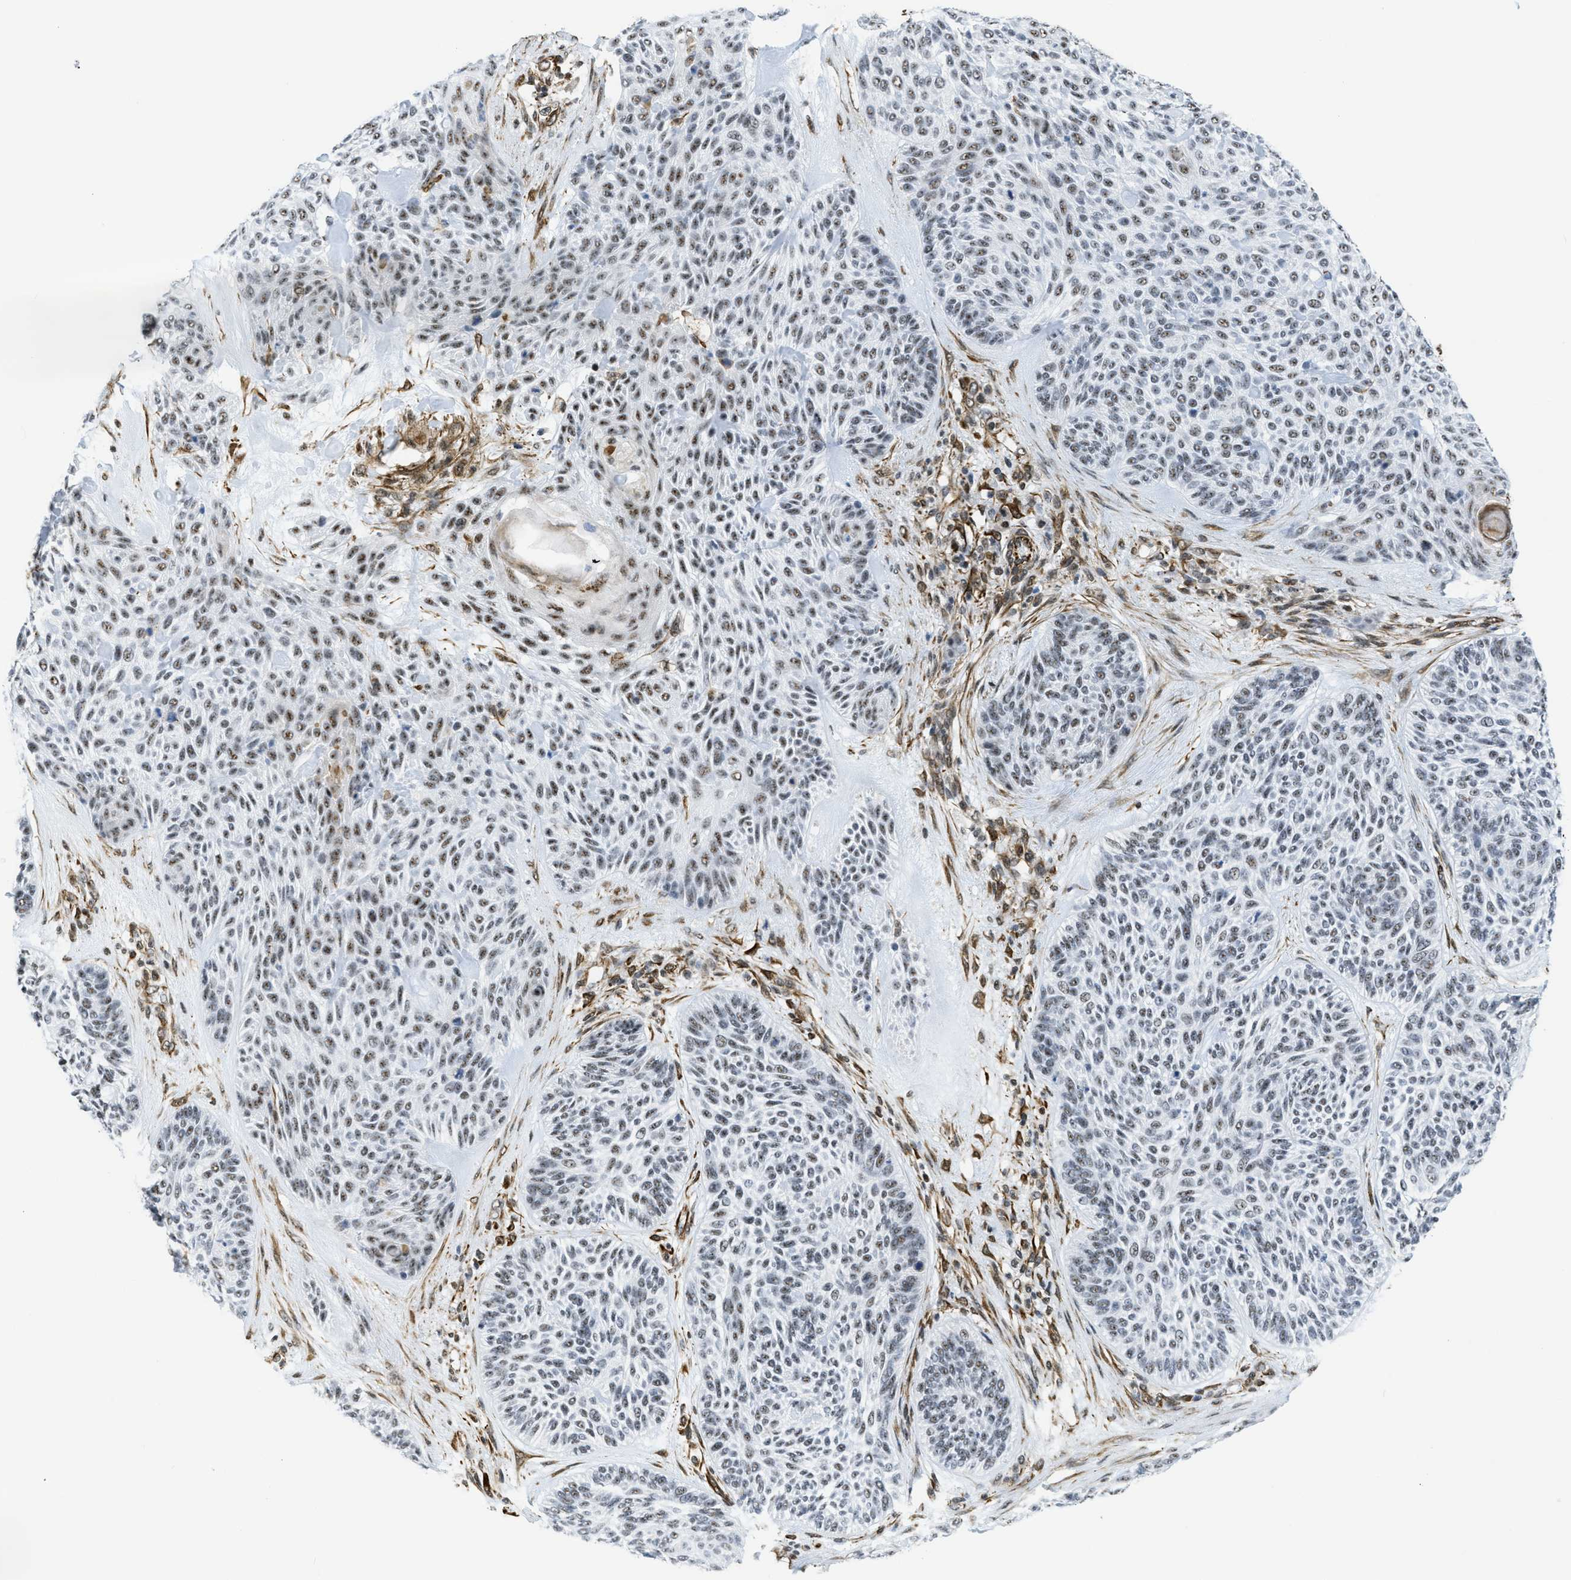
{"staining": {"intensity": "weak", "quantity": ">75%", "location": "nuclear"}, "tissue": "skin cancer", "cell_type": "Tumor cells", "image_type": "cancer", "snomed": [{"axis": "morphology", "description": "Basal cell carcinoma"}, {"axis": "topography", "description": "Skin"}], "caption": "Immunohistochemistry (IHC) staining of skin basal cell carcinoma, which demonstrates low levels of weak nuclear positivity in approximately >75% of tumor cells indicating weak nuclear protein expression. The staining was performed using DAB (brown) for protein detection and nuclei were counterstained in hematoxylin (blue).", "gene": "LRRC8B", "patient": {"sex": "male", "age": 55}}